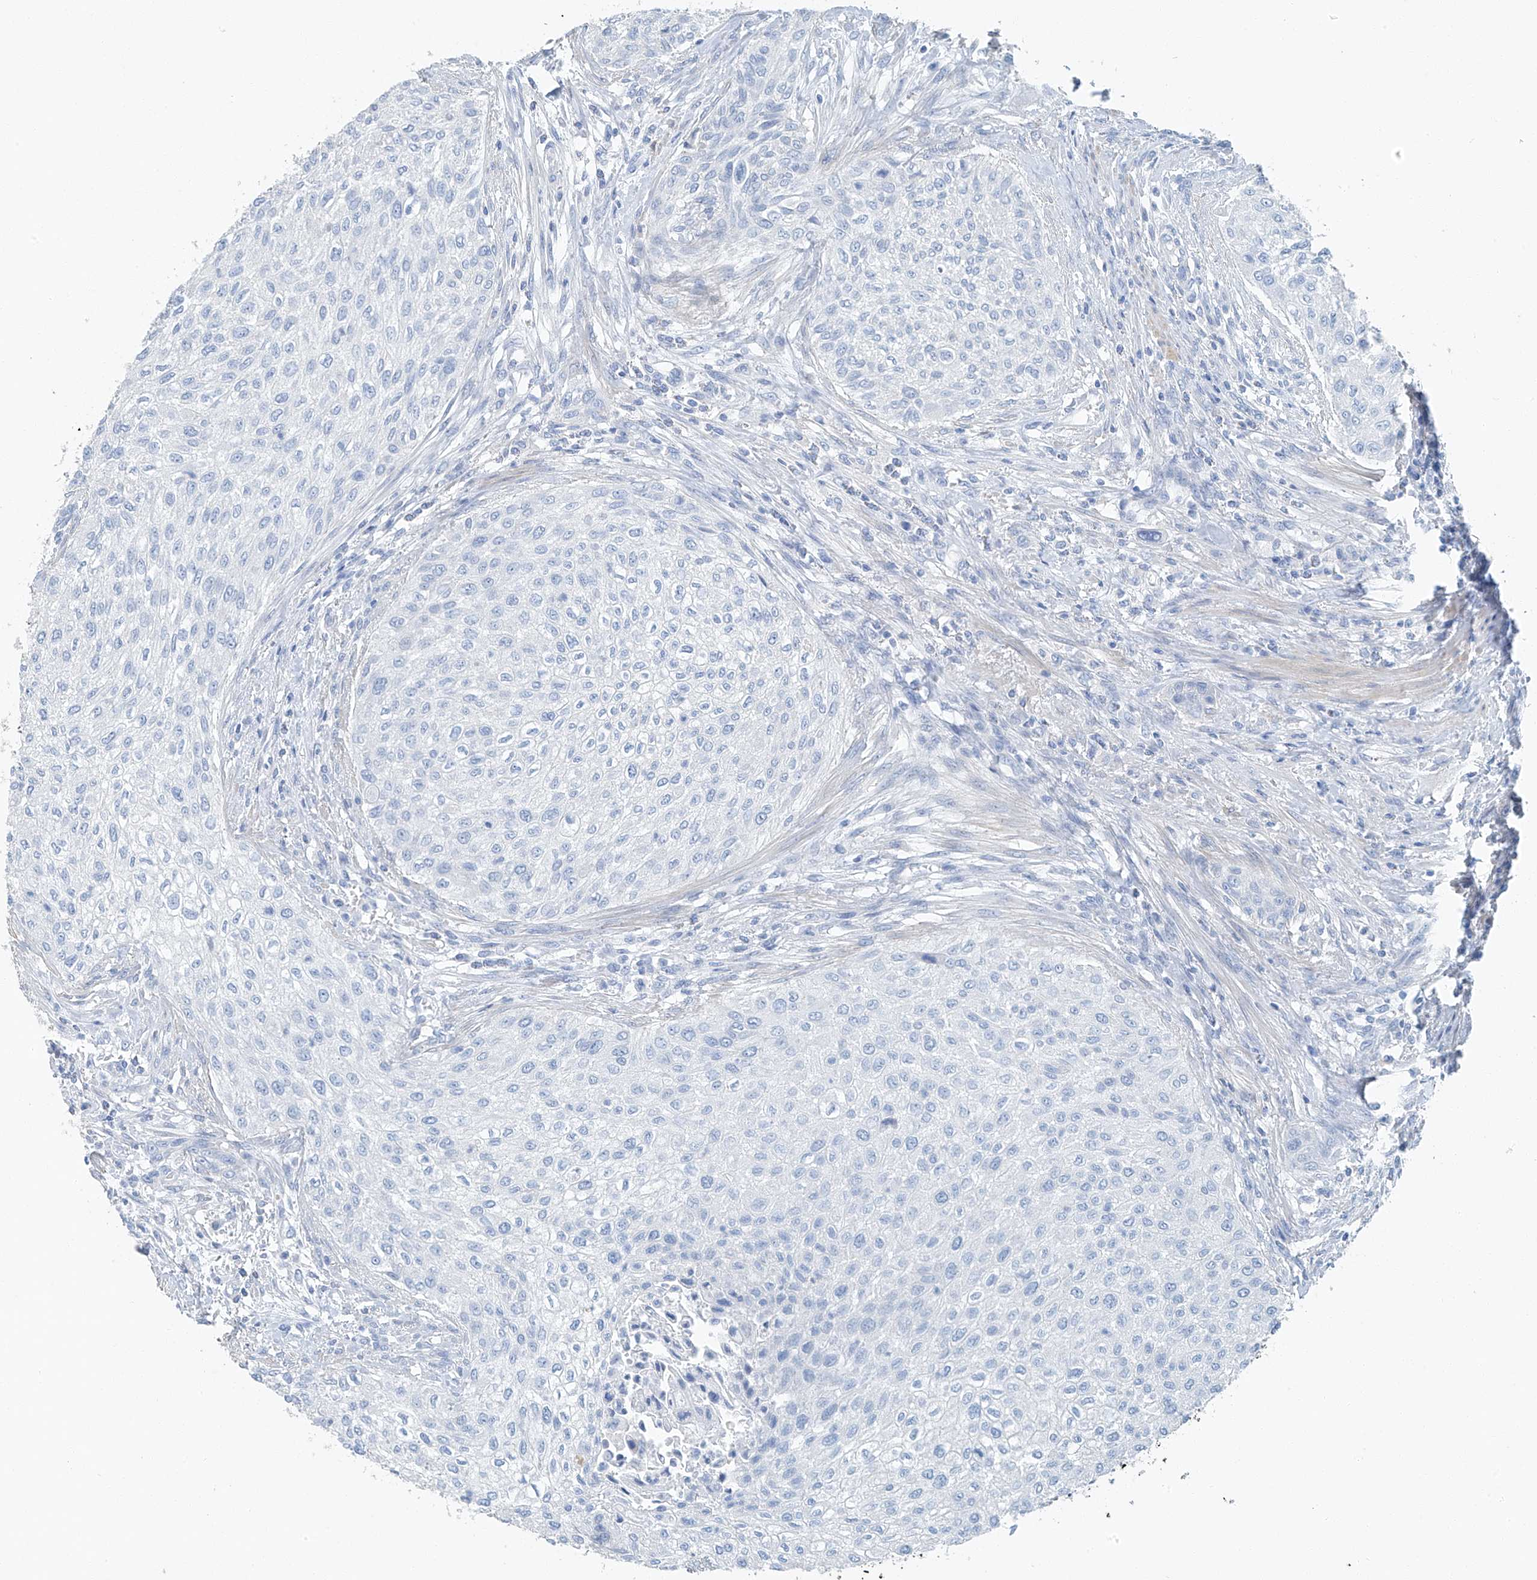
{"staining": {"intensity": "negative", "quantity": "none", "location": "none"}, "tissue": "urothelial cancer", "cell_type": "Tumor cells", "image_type": "cancer", "snomed": [{"axis": "morphology", "description": "Urothelial carcinoma, High grade"}, {"axis": "topography", "description": "Urinary bladder"}], "caption": "A high-resolution micrograph shows IHC staining of urothelial cancer, which displays no significant staining in tumor cells.", "gene": "C1orf87", "patient": {"sex": "male", "age": 35}}